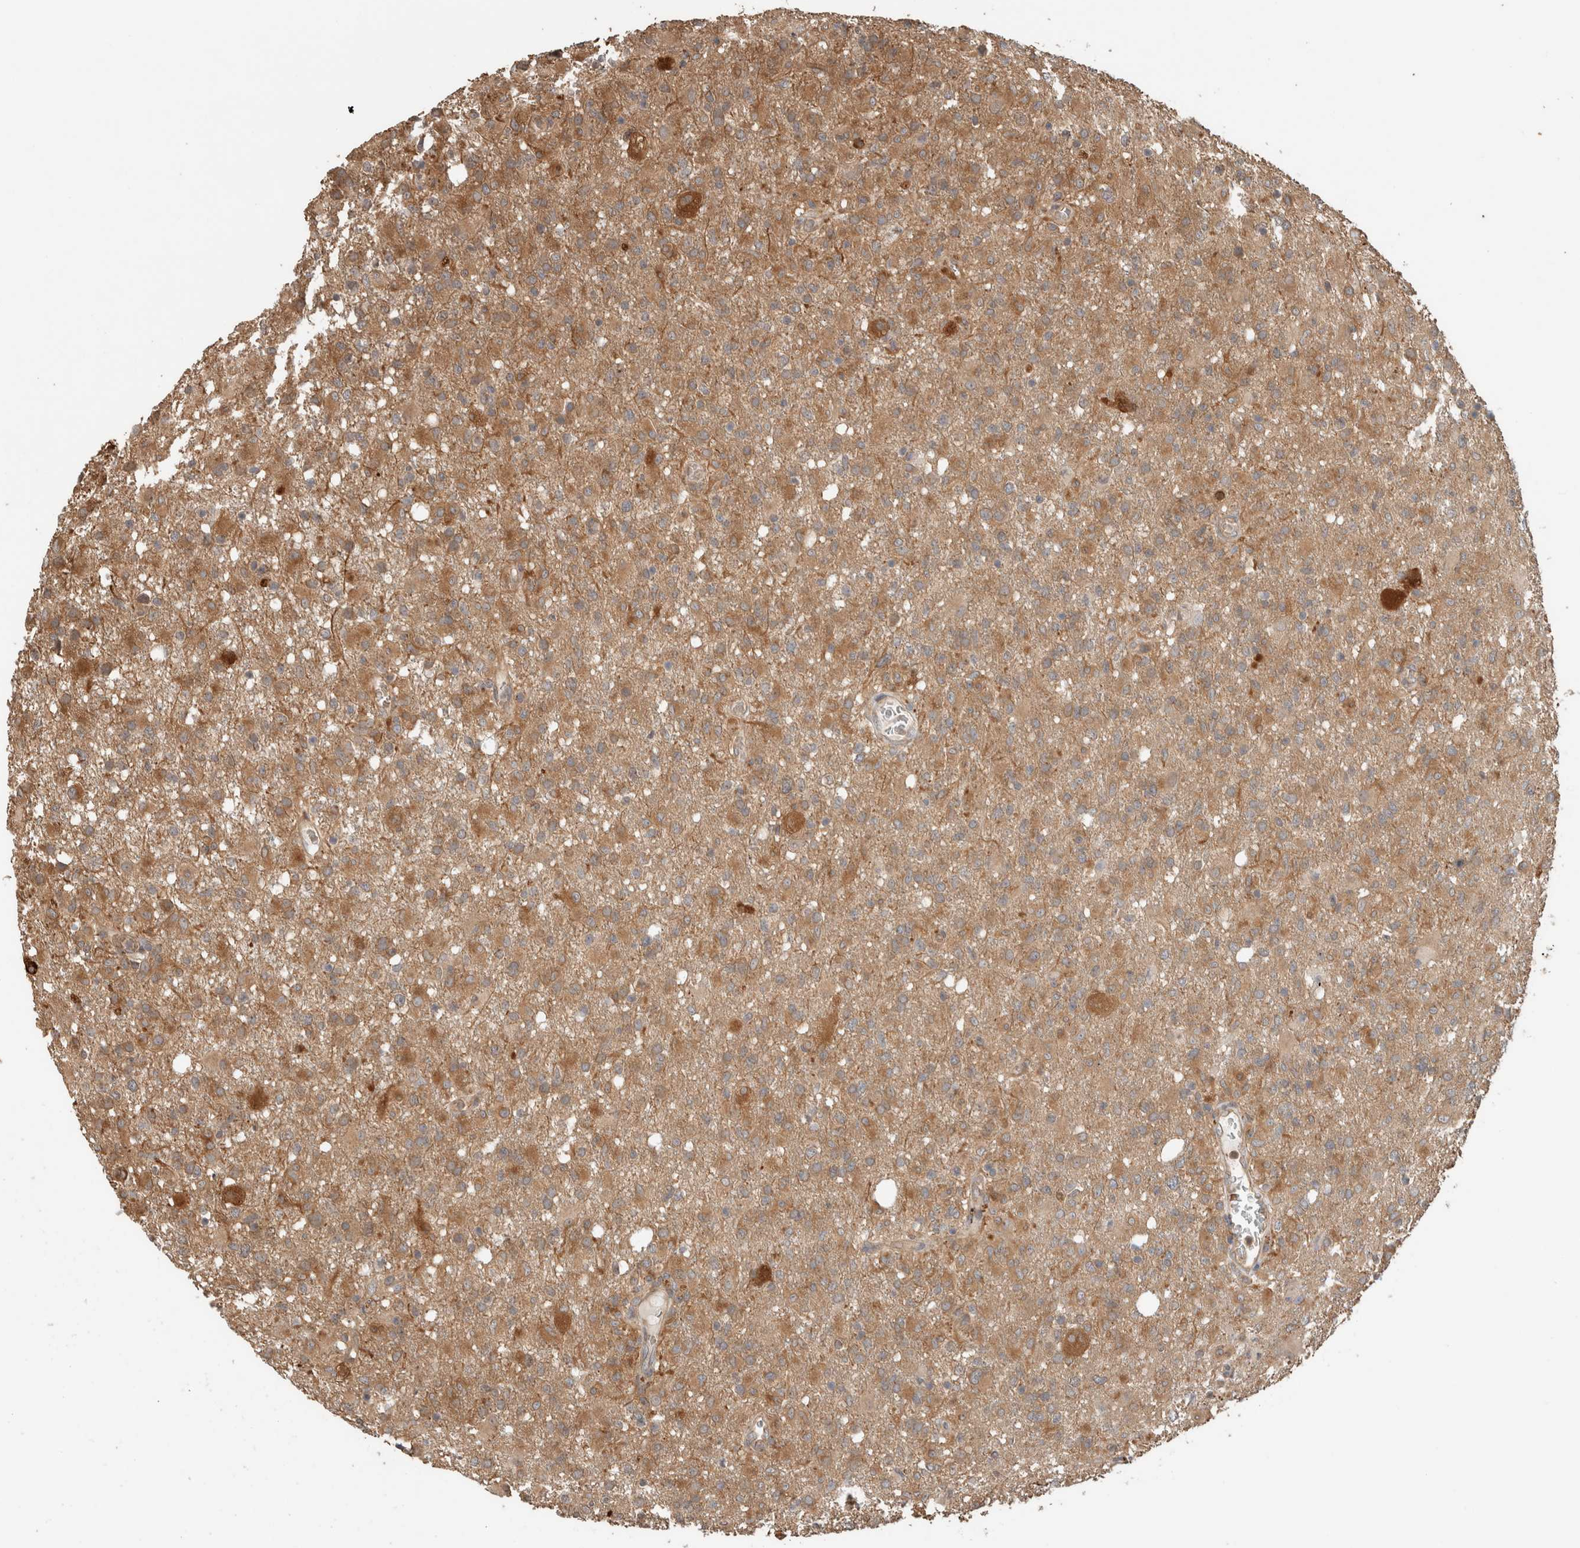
{"staining": {"intensity": "moderate", "quantity": ">75%", "location": "cytoplasmic/membranous"}, "tissue": "glioma", "cell_type": "Tumor cells", "image_type": "cancer", "snomed": [{"axis": "morphology", "description": "Glioma, malignant, High grade"}, {"axis": "topography", "description": "Brain"}], "caption": "Protein expression by immunohistochemistry (IHC) shows moderate cytoplasmic/membranous positivity in approximately >75% of tumor cells in glioma.", "gene": "OTUD6B", "patient": {"sex": "female", "age": 57}}